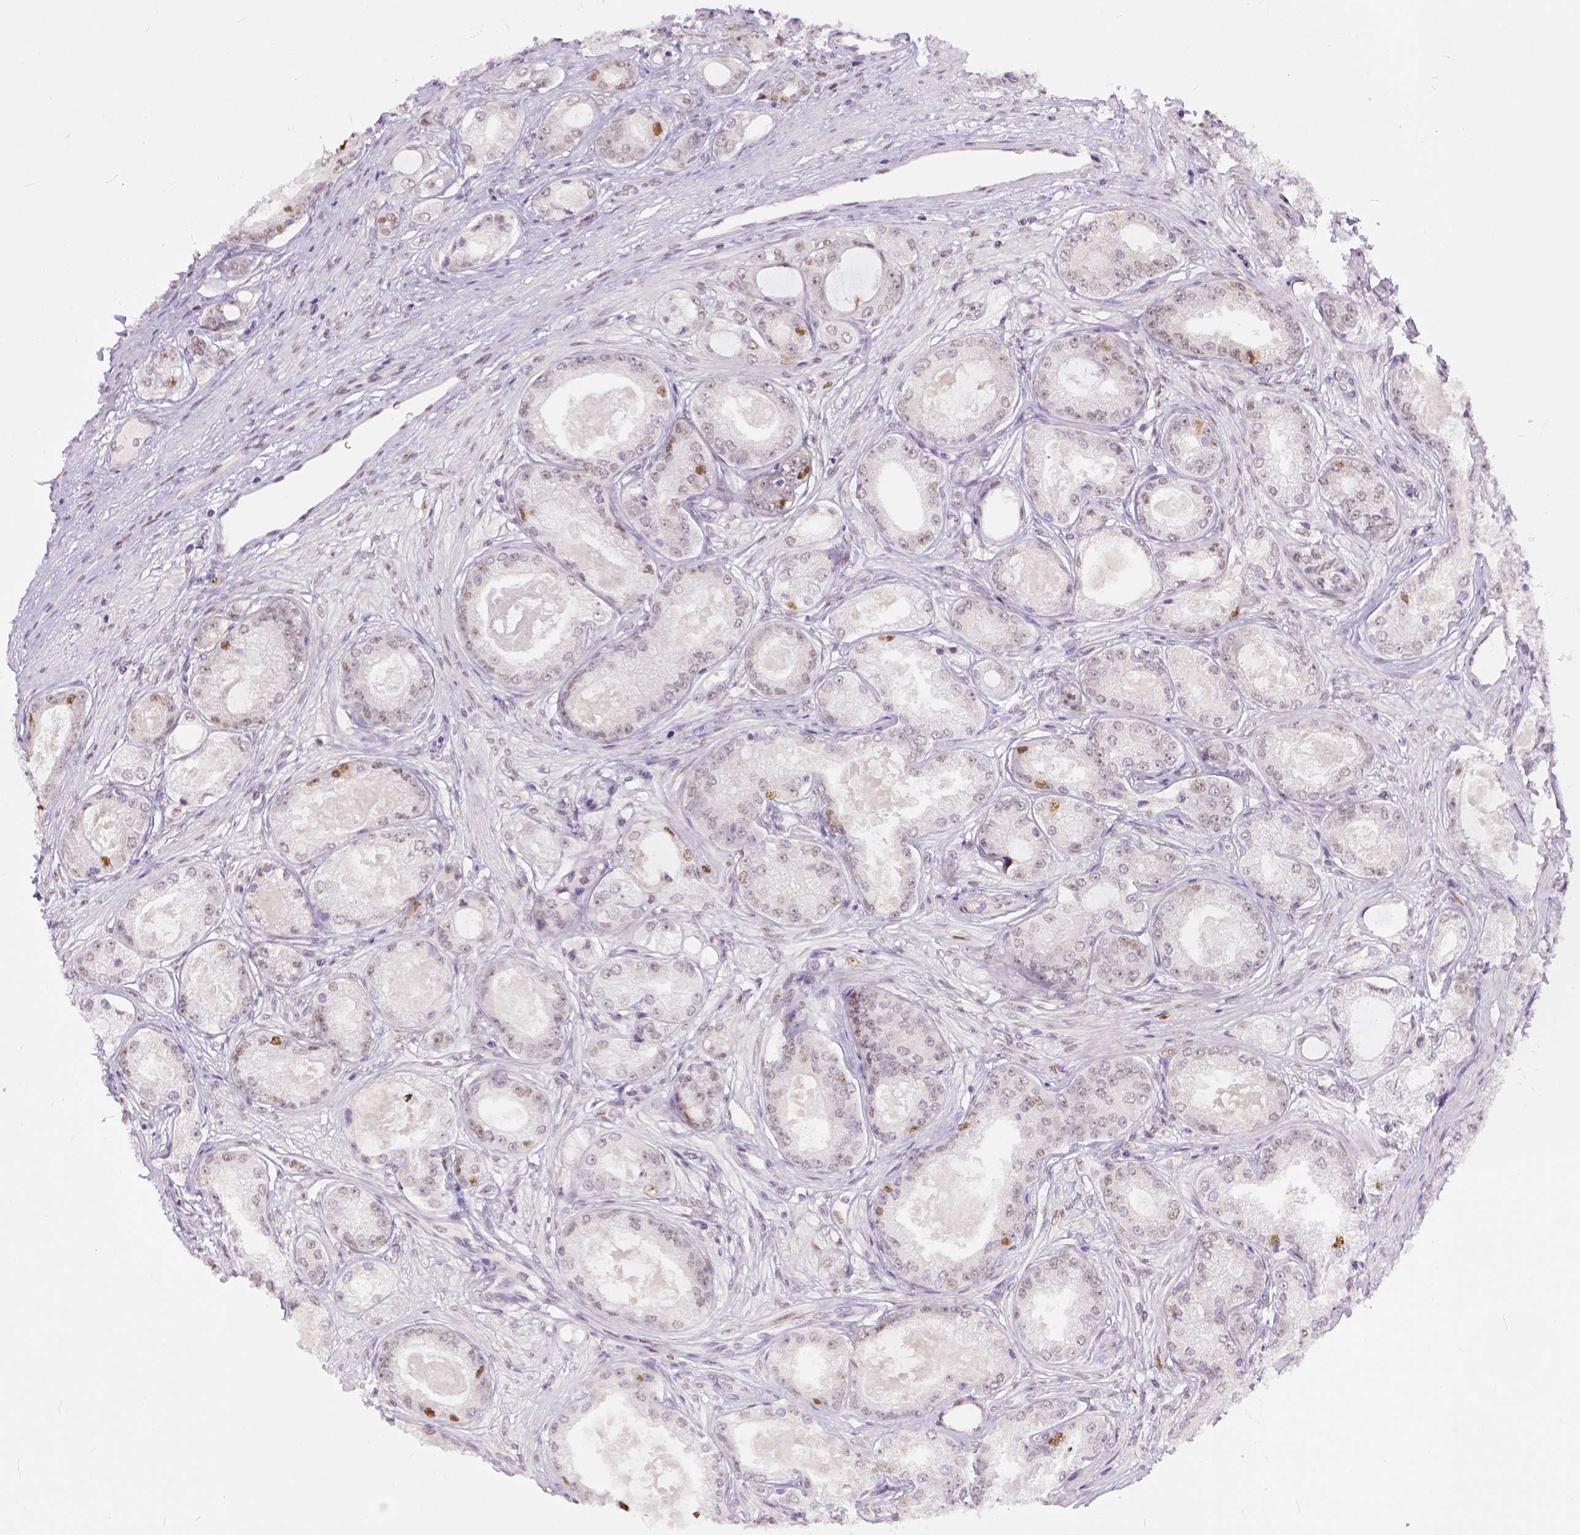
{"staining": {"intensity": "weak", "quantity": "25%-75%", "location": "nuclear"}, "tissue": "prostate cancer", "cell_type": "Tumor cells", "image_type": "cancer", "snomed": [{"axis": "morphology", "description": "Adenocarcinoma, Low grade"}, {"axis": "topography", "description": "Prostate"}], "caption": "Brown immunohistochemical staining in prostate cancer (low-grade adenocarcinoma) shows weak nuclear staining in approximately 25%-75% of tumor cells.", "gene": "ERCC1", "patient": {"sex": "male", "age": 68}}